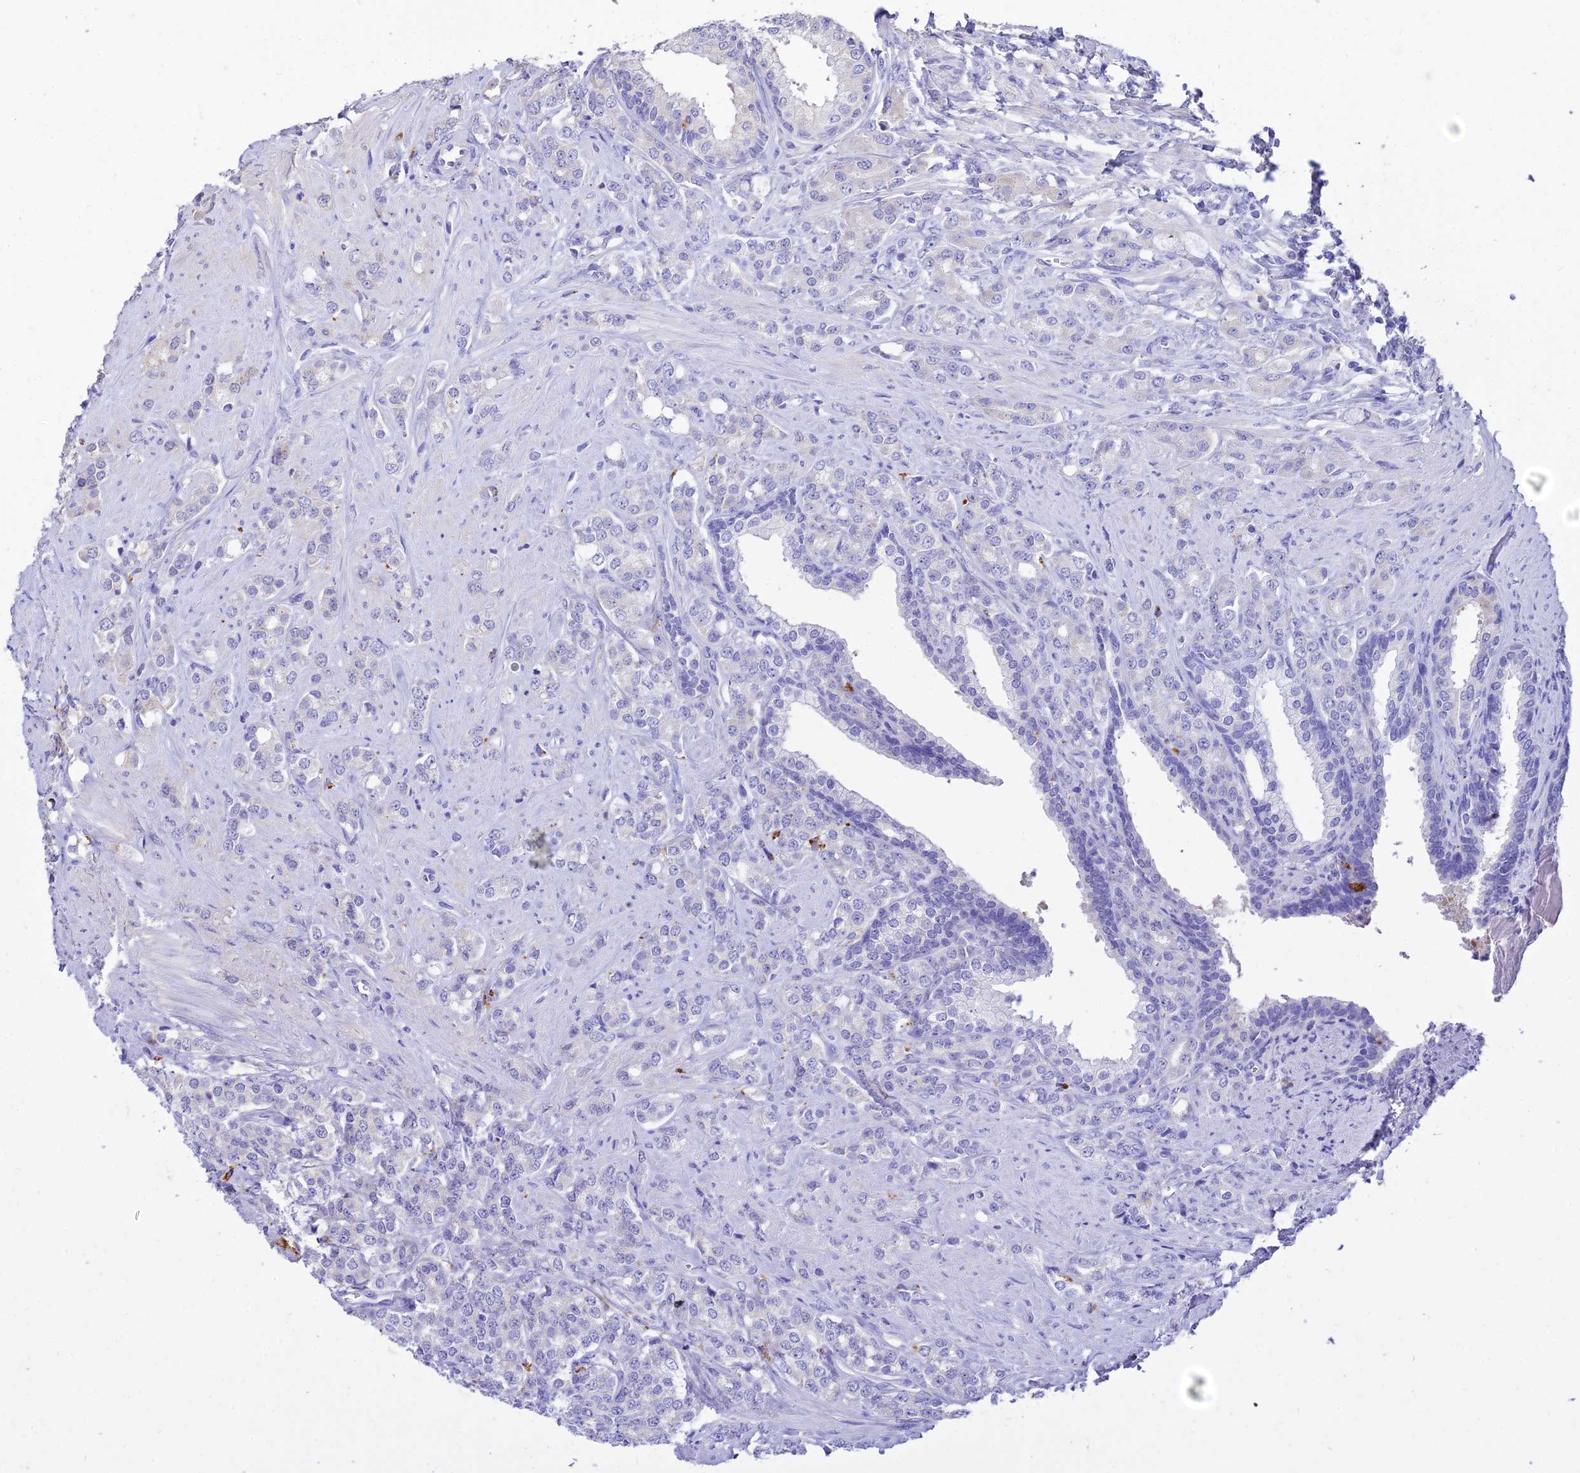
{"staining": {"intensity": "weak", "quantity": "<25%", "location": "cytoplasmic/membranous"}, "tissue": "prostate cancer", "cell_type": "Tumor cells", "image_type": "cancer", "snomed": [{"axis": "morphology", "description": "Adenocarcinoma, High grade"}, {"axis": "topography", "description": "Prostate"}], "caption": "A histopathology image of adenocarcinoma (high-grade) (prostate) stained for a protein displays no brown staining in tumor cells.", "gene": "SDHD", "patient": {"sex": "male", "age": 62}}